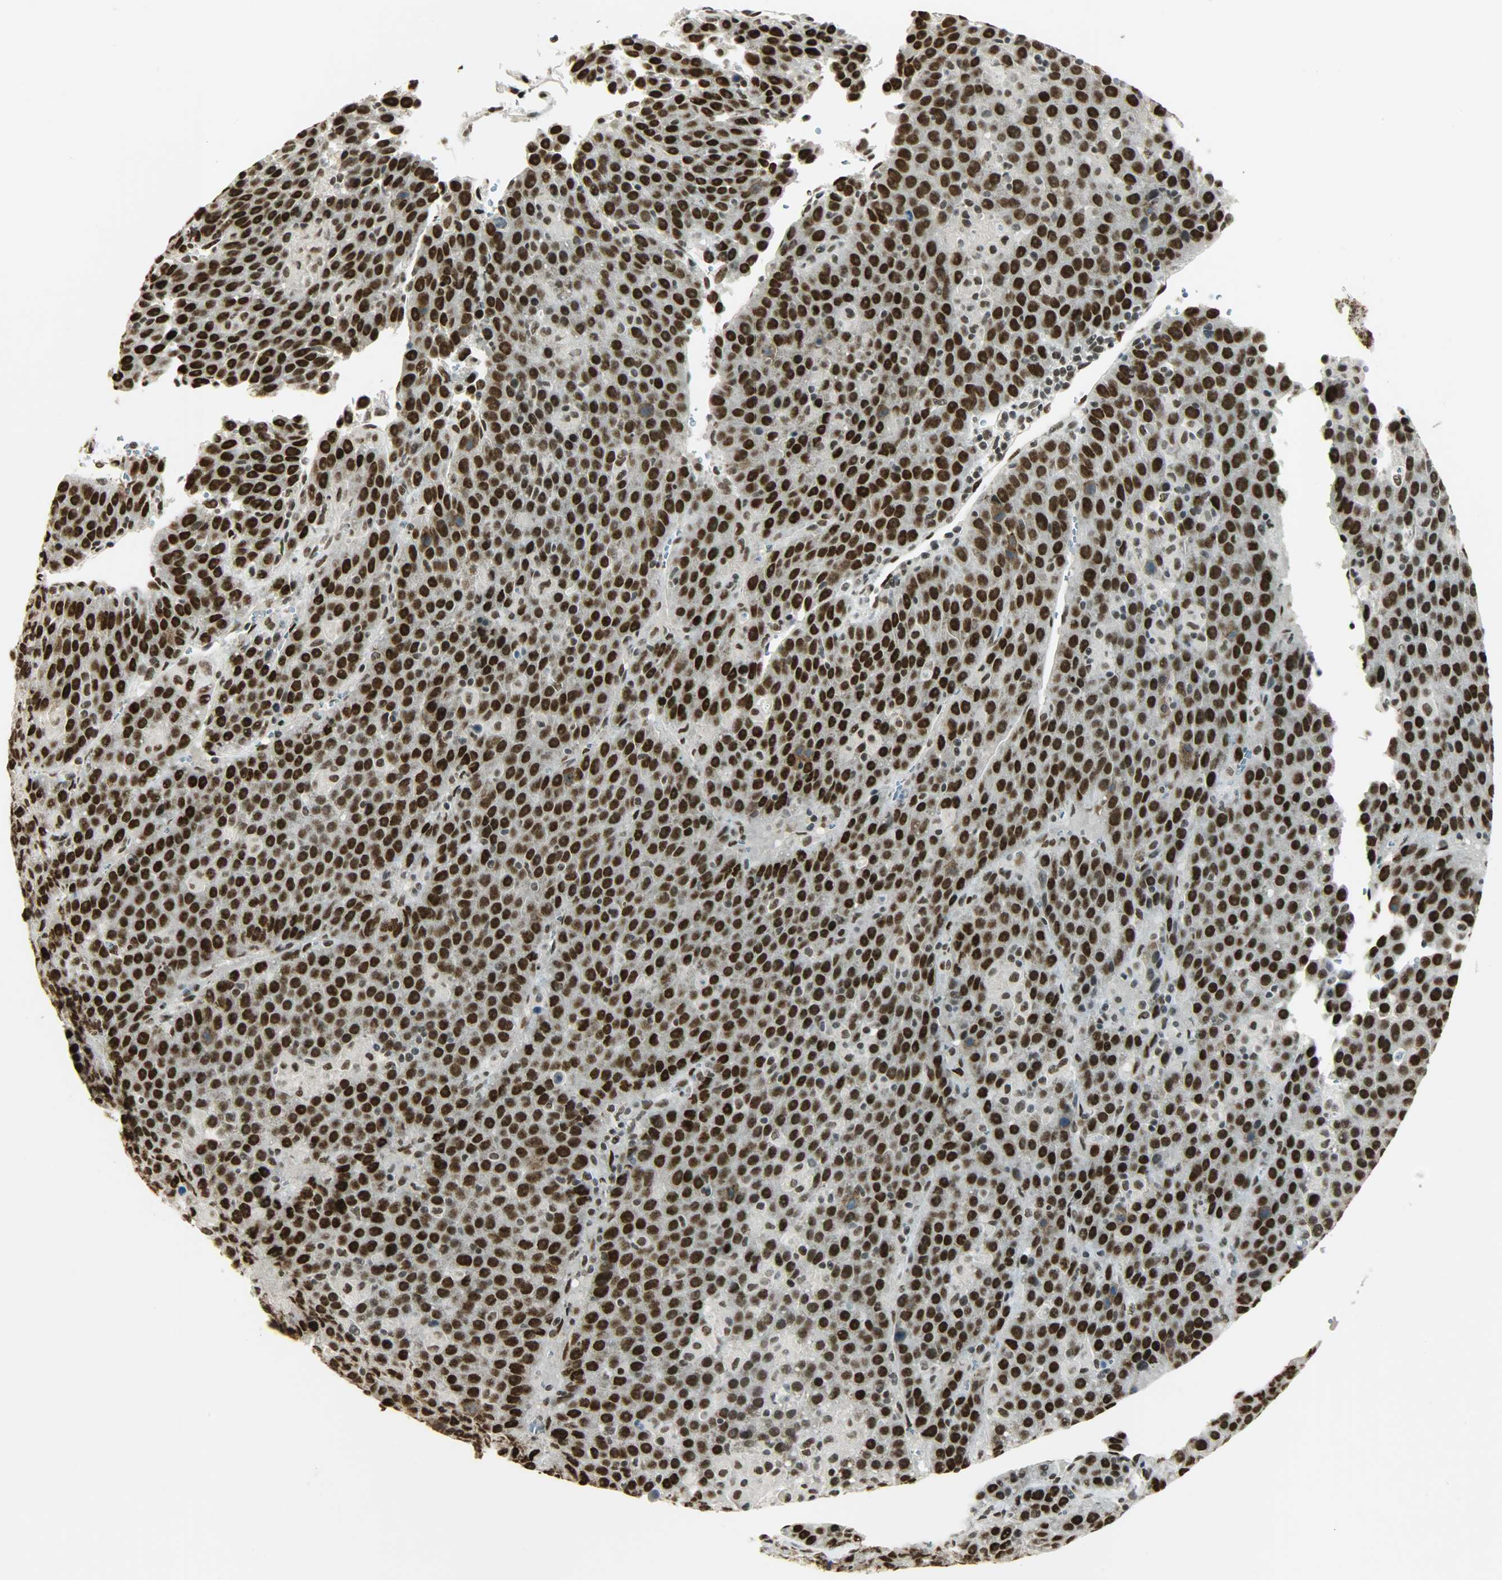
{"staining": {"intensity": "strong", "quantity": ">75%", "location": "nuclear"}, "tissue": "liver cancer", "cell_type": "Tumor cells", "image_type": "cancer", "snomed": [{"axis": "morphology", "description": "Carcinoma, Hepatocellular, NOS"}, {"axis": "topography", "description": "Liver"}], "caption": "The immunohistochemical stain shows strong nuclear staining in tumor cells of liver cancer tissue. (DAB = brown stain, brightfield microscopy at high magnification).", "gene": "MYEF2", "patient": {"sex": "female", "age": 53}}